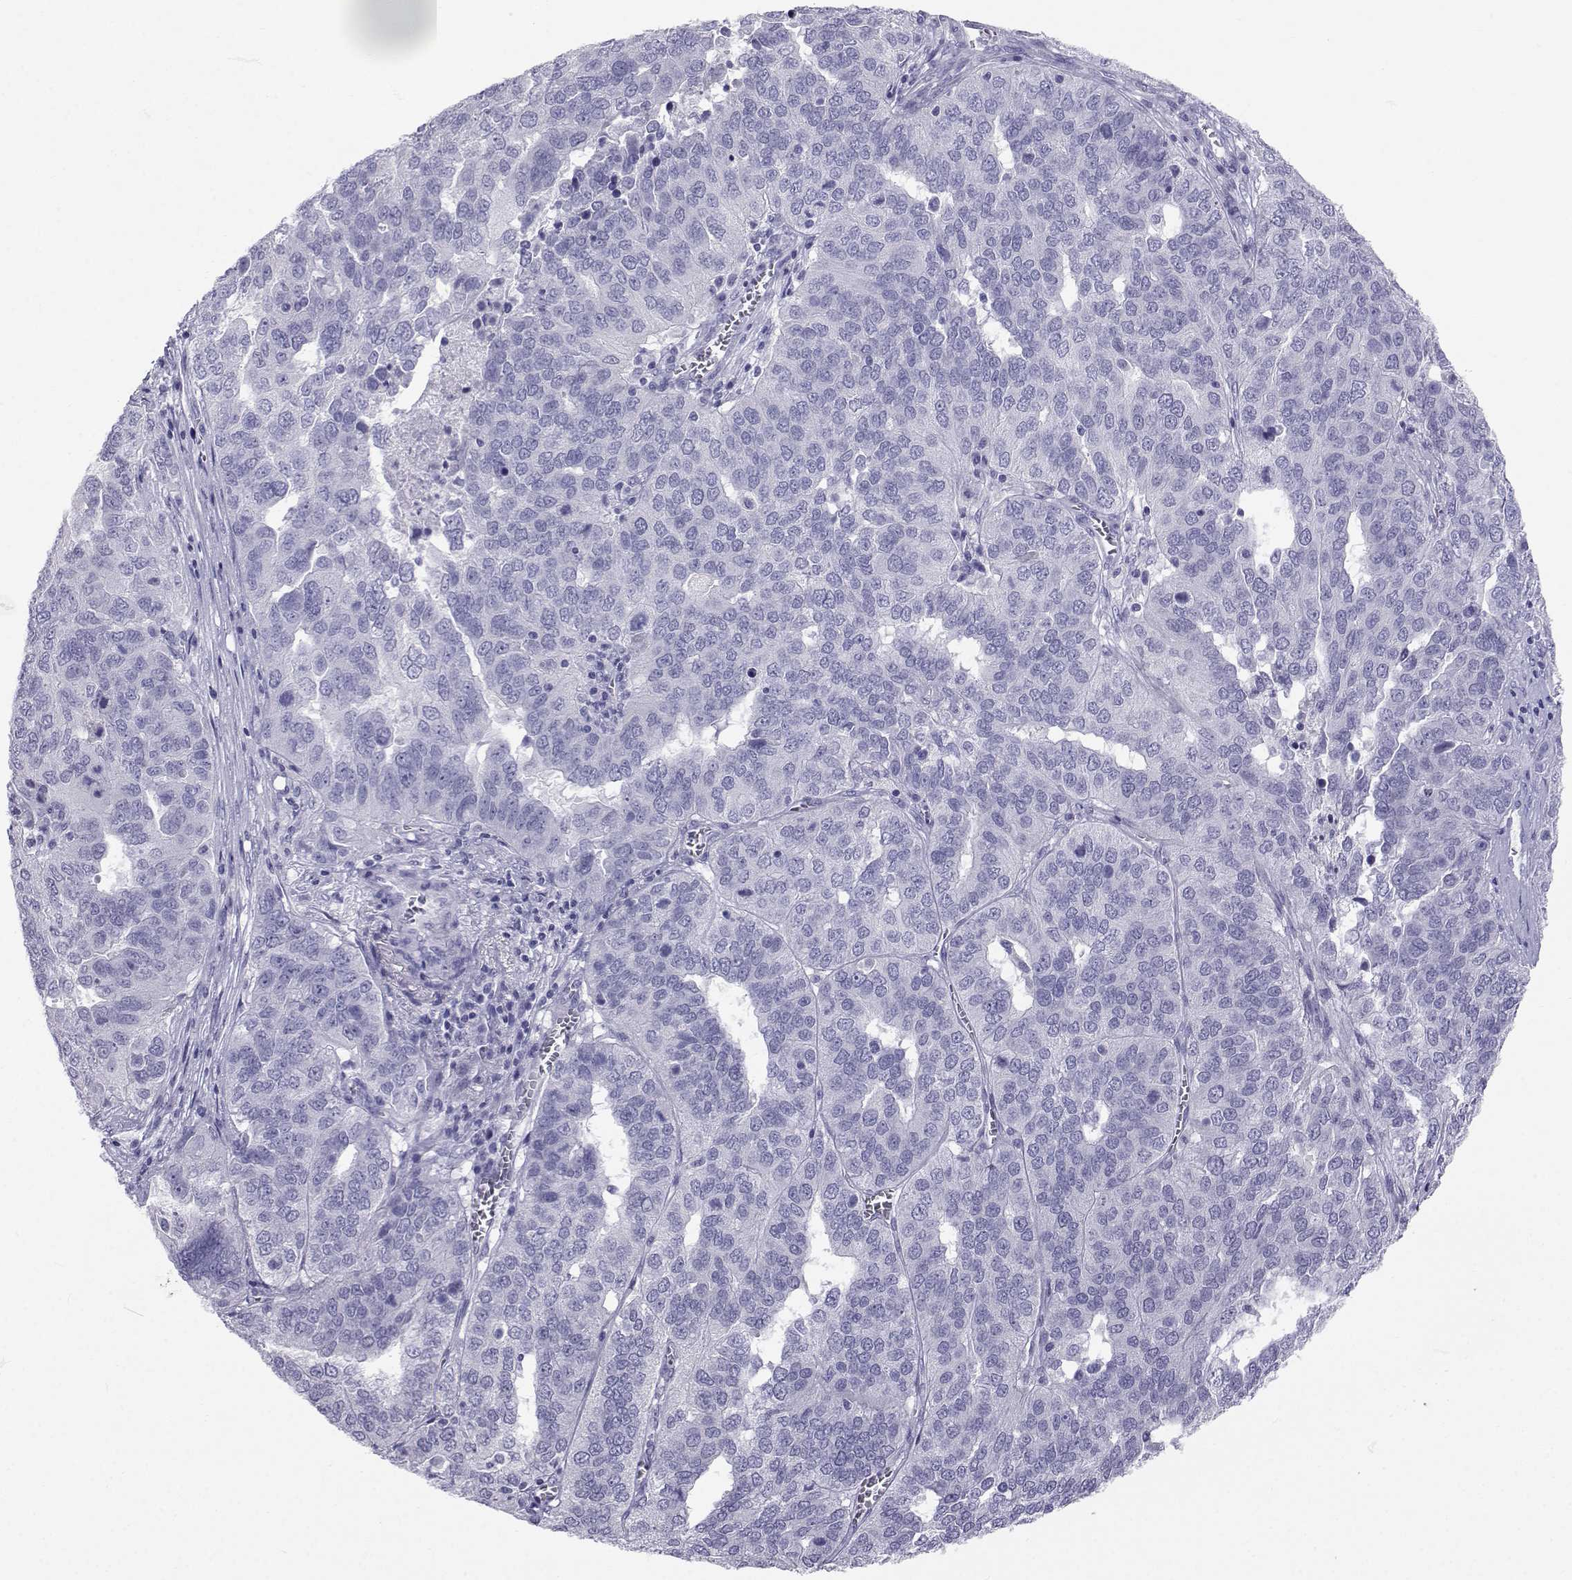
{"staining": {"intensity": "negative", "quantity": "none", "location": "none"}, "tissue": "ovarian cancer", "cell_type": "Tumor cells", "image_type": "cancer", "snomed": [{"axis": "morphology", "description": "Carcinoma, endometroid"}, {"axis": "topography", "description": "Soft tissue"}, {"axis": "topography", "description": "Ovary"}], "caption": "Histopathology image shows no protein staining in tumor cells of ovarian endometroid carcinoma tissue.", "gene": "SLC6A3", "patient": {"sex": "female", "age": 52}}